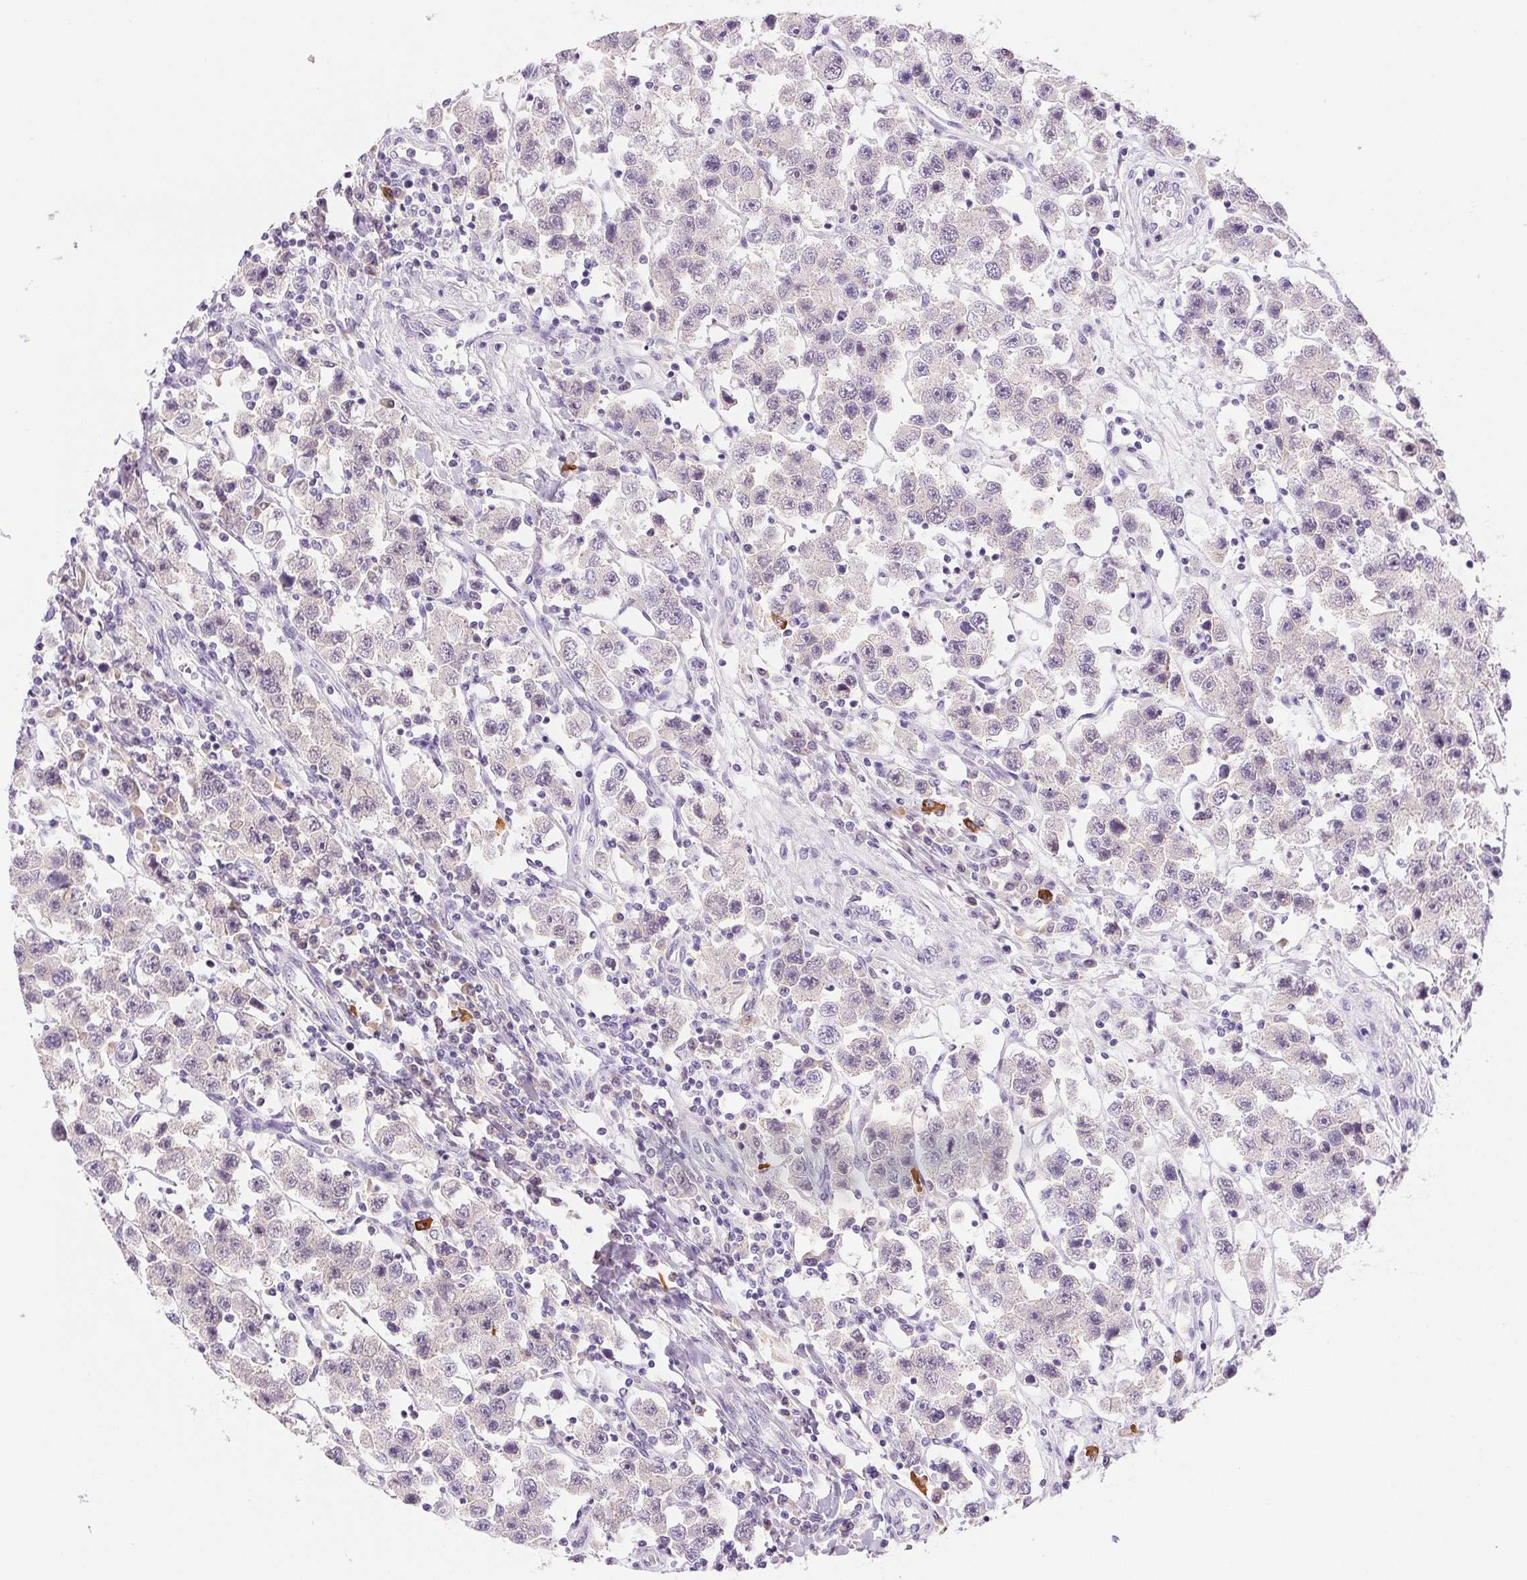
{"staining": {"intensity": "negative", "quantity": "none", "location": "none"}, "tissue": "testis cancer", "cell_type": "Tumor cells", "image_type": "cancer", "snomed": [{"axis": "morphology", "description": "Seminoma, NOS"}, {"axis": "topography", "description": "Testis"}], "caption": "Immunohistochemistry histopathology image of human testis cancer stained for a protein (brown), which reveals no expression in tumor cells. (DAB (3,3'-diaminobenzidine) IHC, high magnification).", "gene": "IFIT1B", "patient": {"sex": "male", "age": 45}}